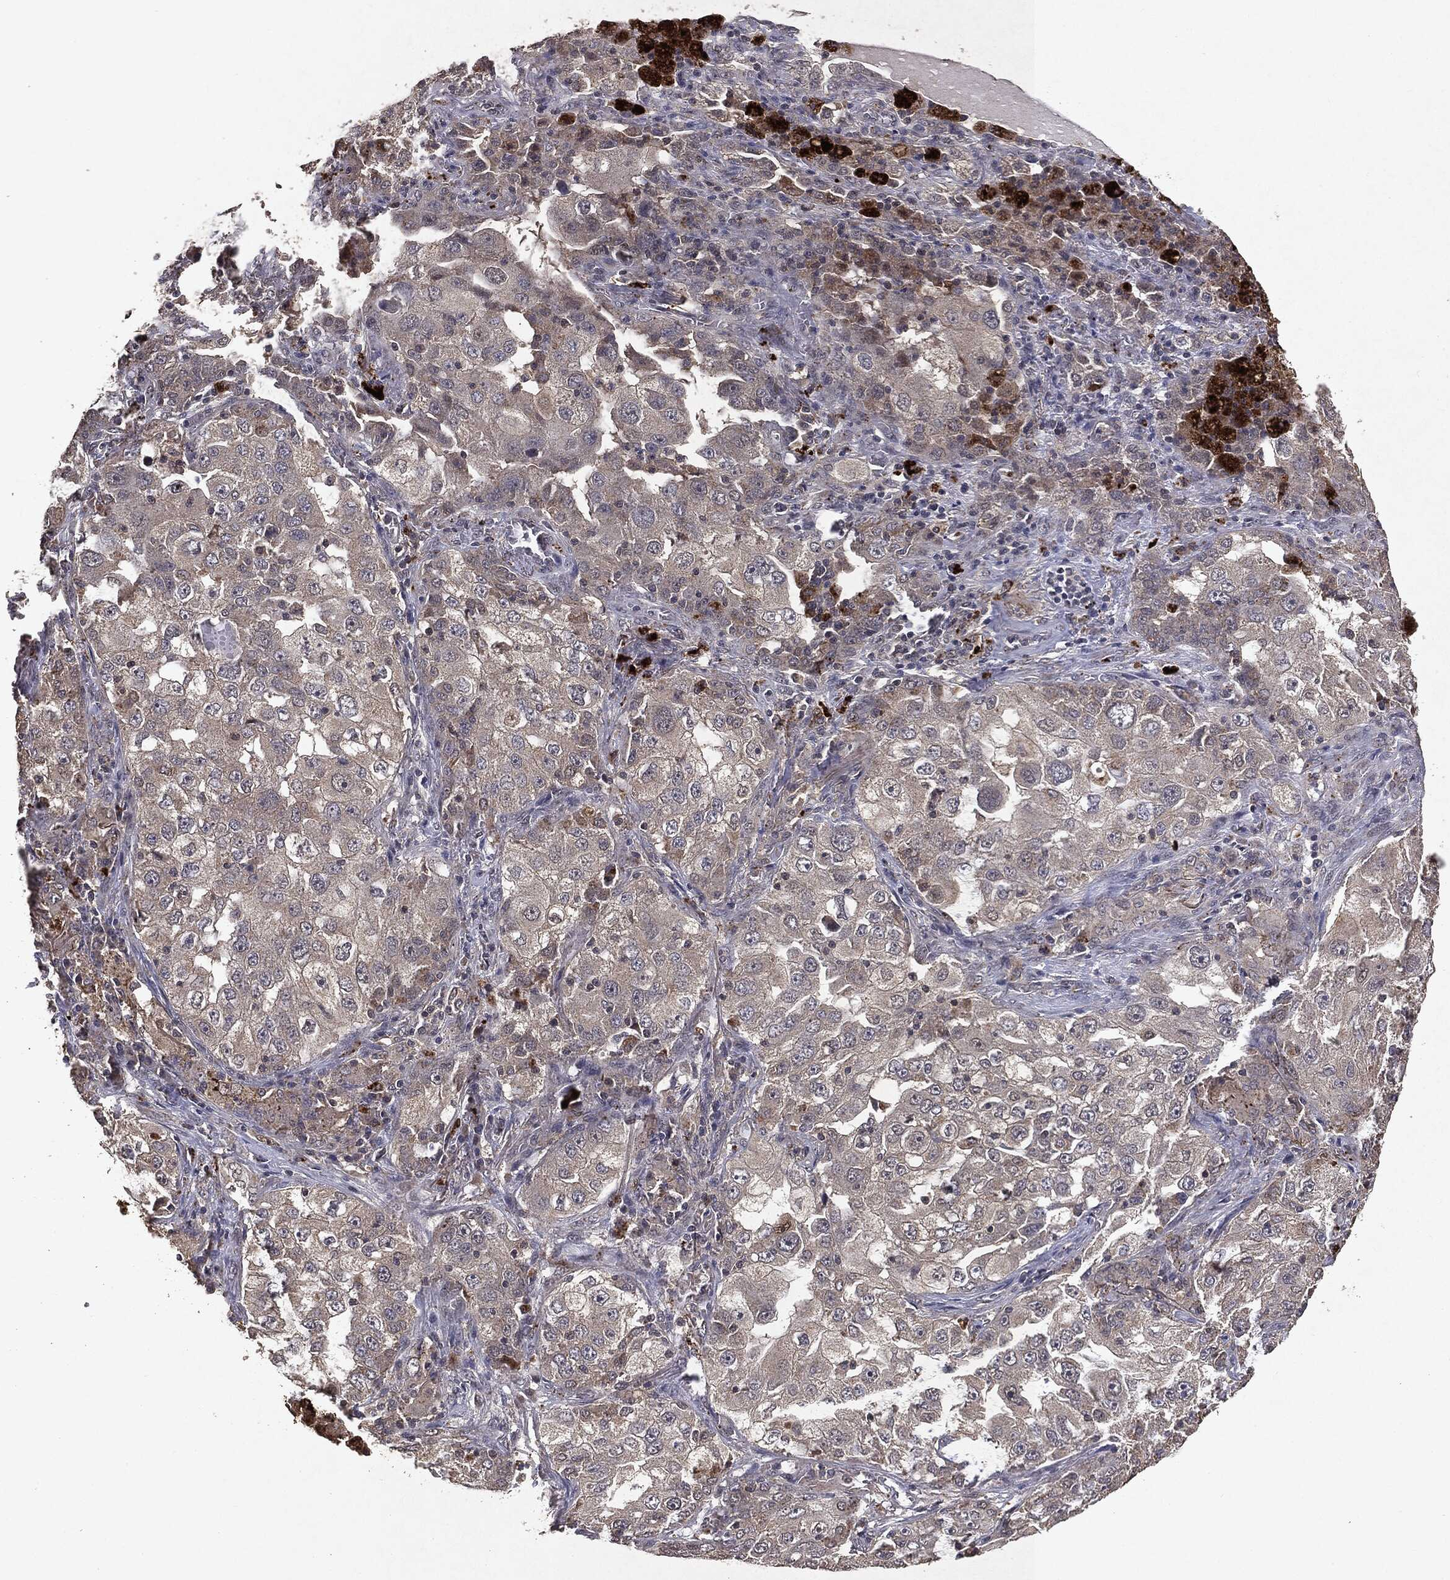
{"staining": {"intensity": "negative", "quantity": "none", "location": "none"}, "tissue": "lung cancer", "cell_type": "Tumor cells", "image_type": "cancer", "snomed": [{"axis": "morphology", "description": "Adenocarcinoma, NOS"}, {"axis": "topography", "description": "Lung"}], "caption": "An image of lung cancer stained for a protein exhibits no brown staining in tumor cells.", "gene": "MTOR", "patient": {"sex": "female", "age": 61}}